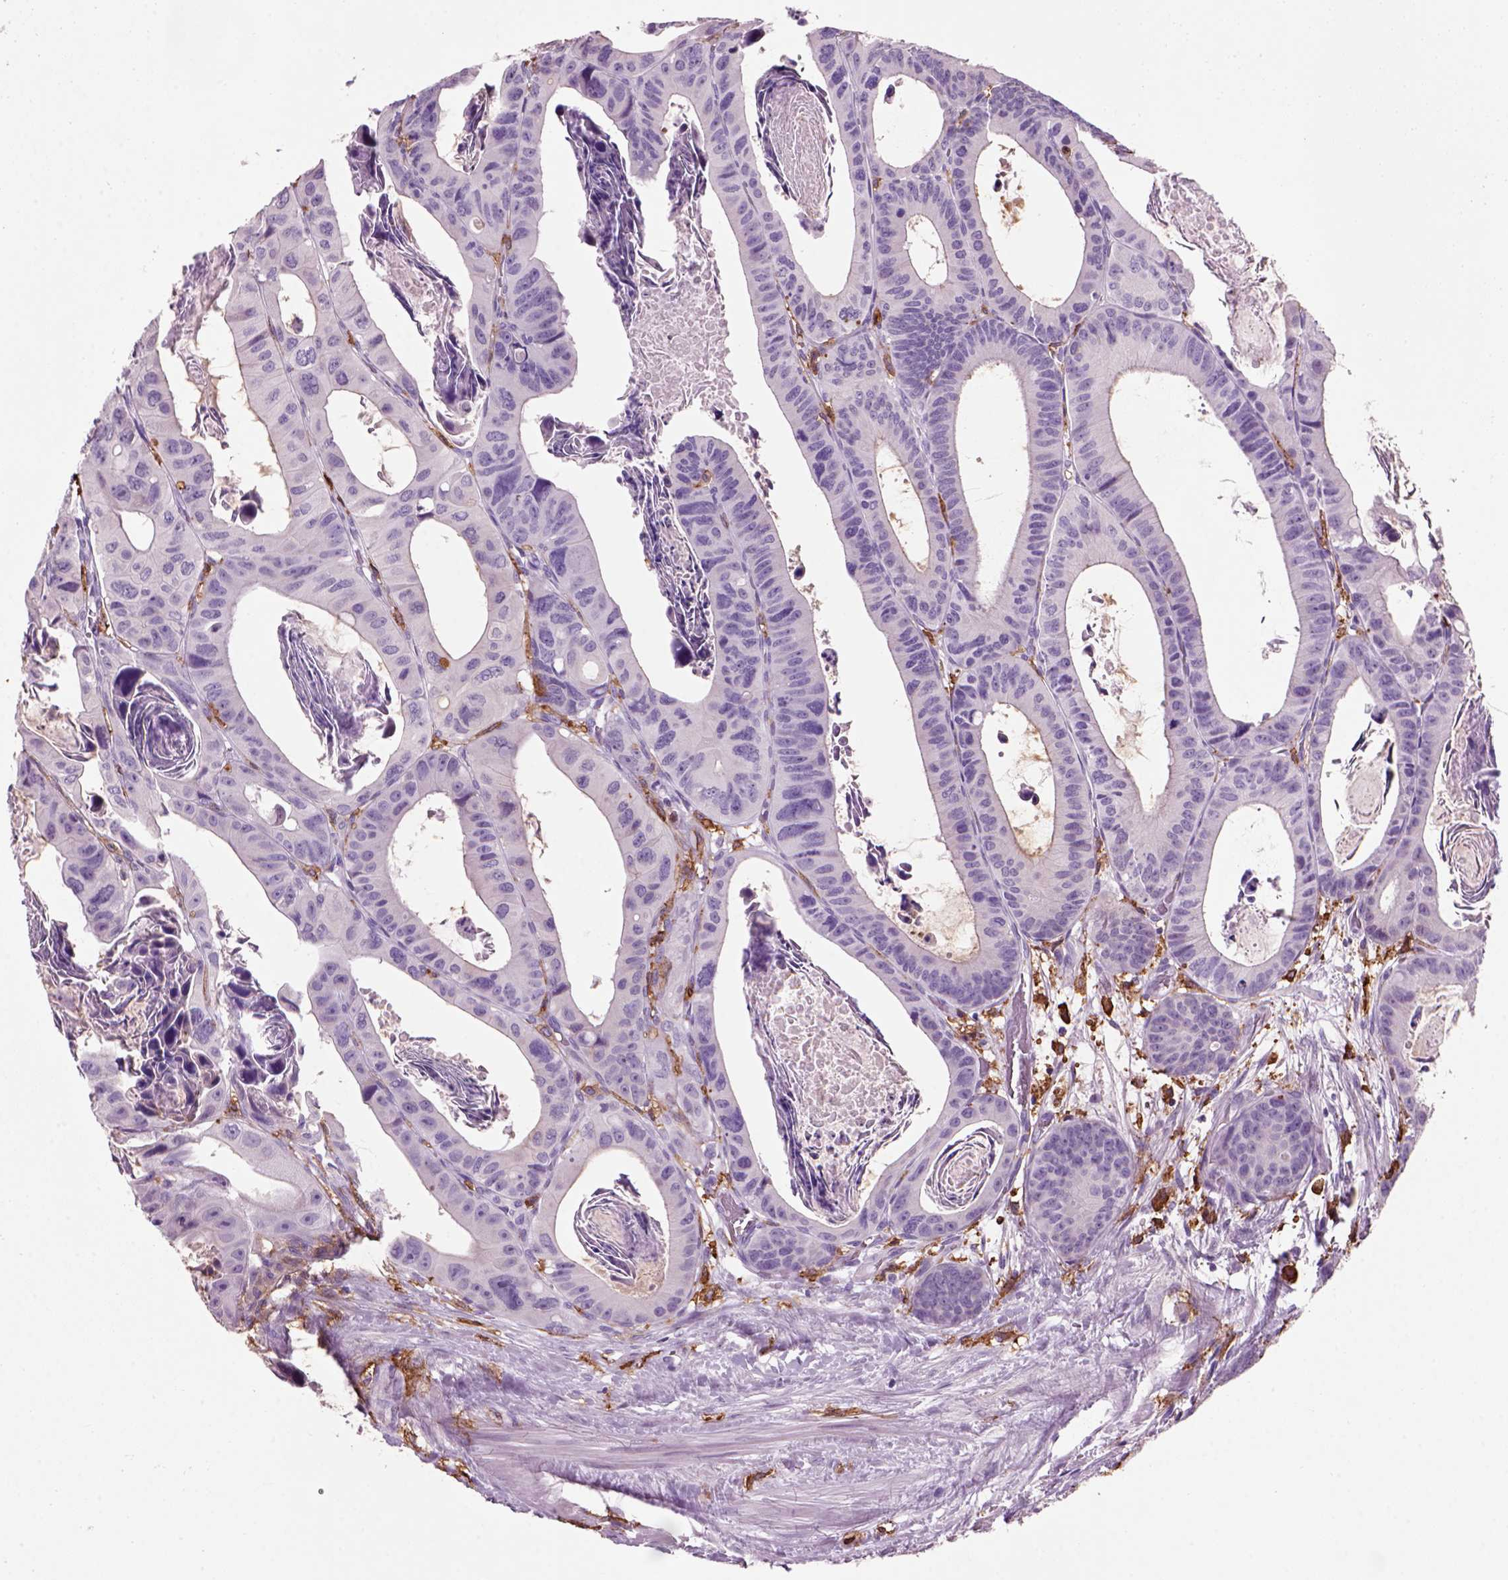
{"staining": {"intensity": "negative", "quantity": "none", "location": "none"}, "tissue": "colorectal cancer", "cell_type": "Tumor cells", "image_type": "cancer", "snomed": [{"axis": "morphology", "description": "Adenocarcinoma, NOS"}, {"axis": "topography", "description": "Rectum"}], "caption": "Immunohistochemical staining of human adenocarcinoma (colorectal) shows no significant staining in tumor cells.", "gene": "CD14", "patient": {"sex": "male", "age": 64}}